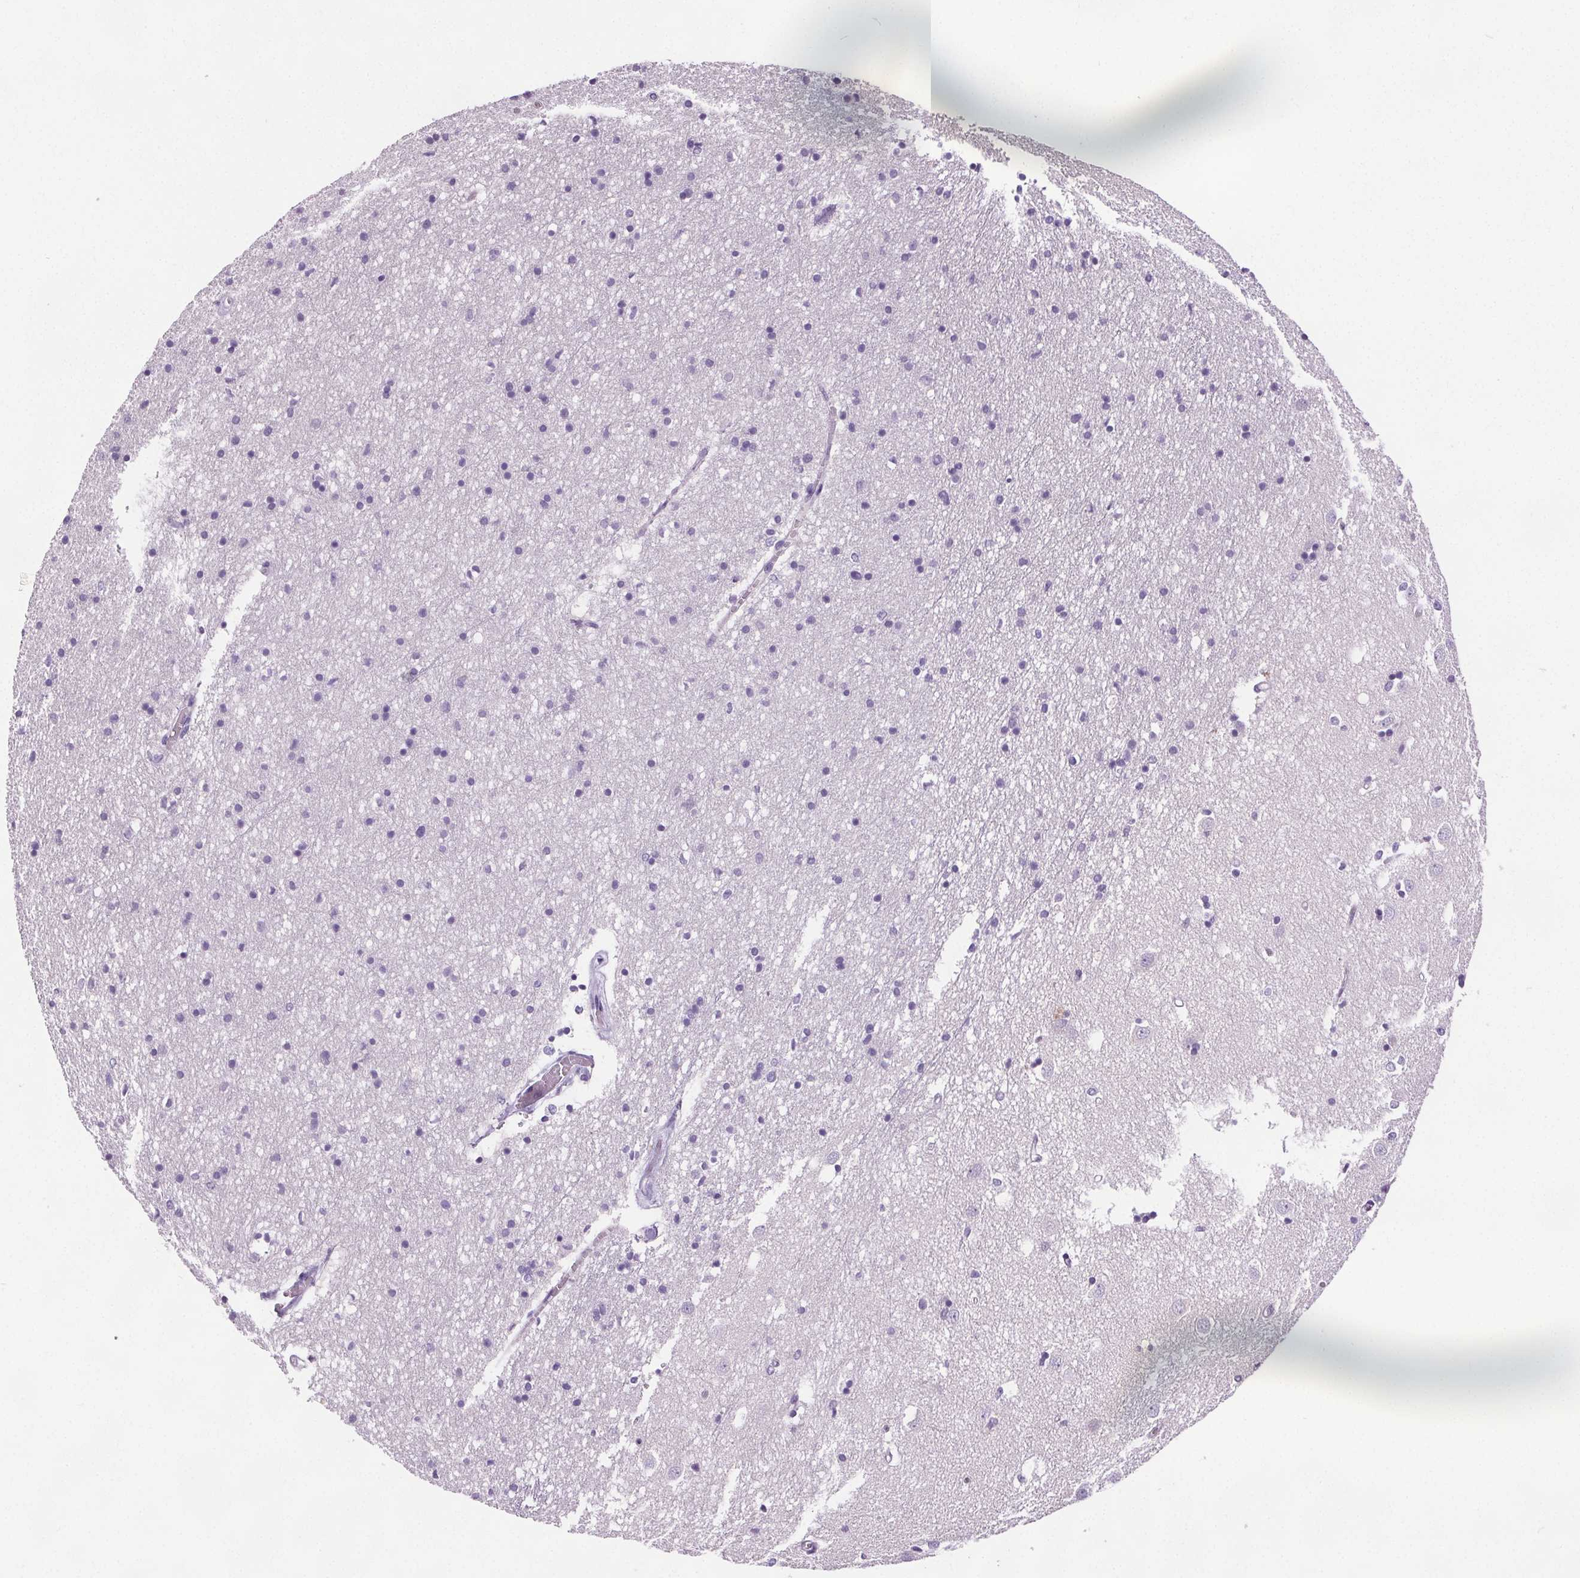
{"staining": {"intensity": "negative", "quantity": "none", "location": "none"}, "tissue": "caudate", "cell_type": "Glial cells", "image_type": "normal", "snomed": [{"axis": "morphology", "description": "Normal tissue, NOS"}, {"axis": "topography", "description": "Lateral ventricle wall"}], "caption": "This is an IHC photomicrograph of benign caudate. There is no staining in glial cells.", "gene": "CD5L", "patient": {"sex": "male", "age": 54}}